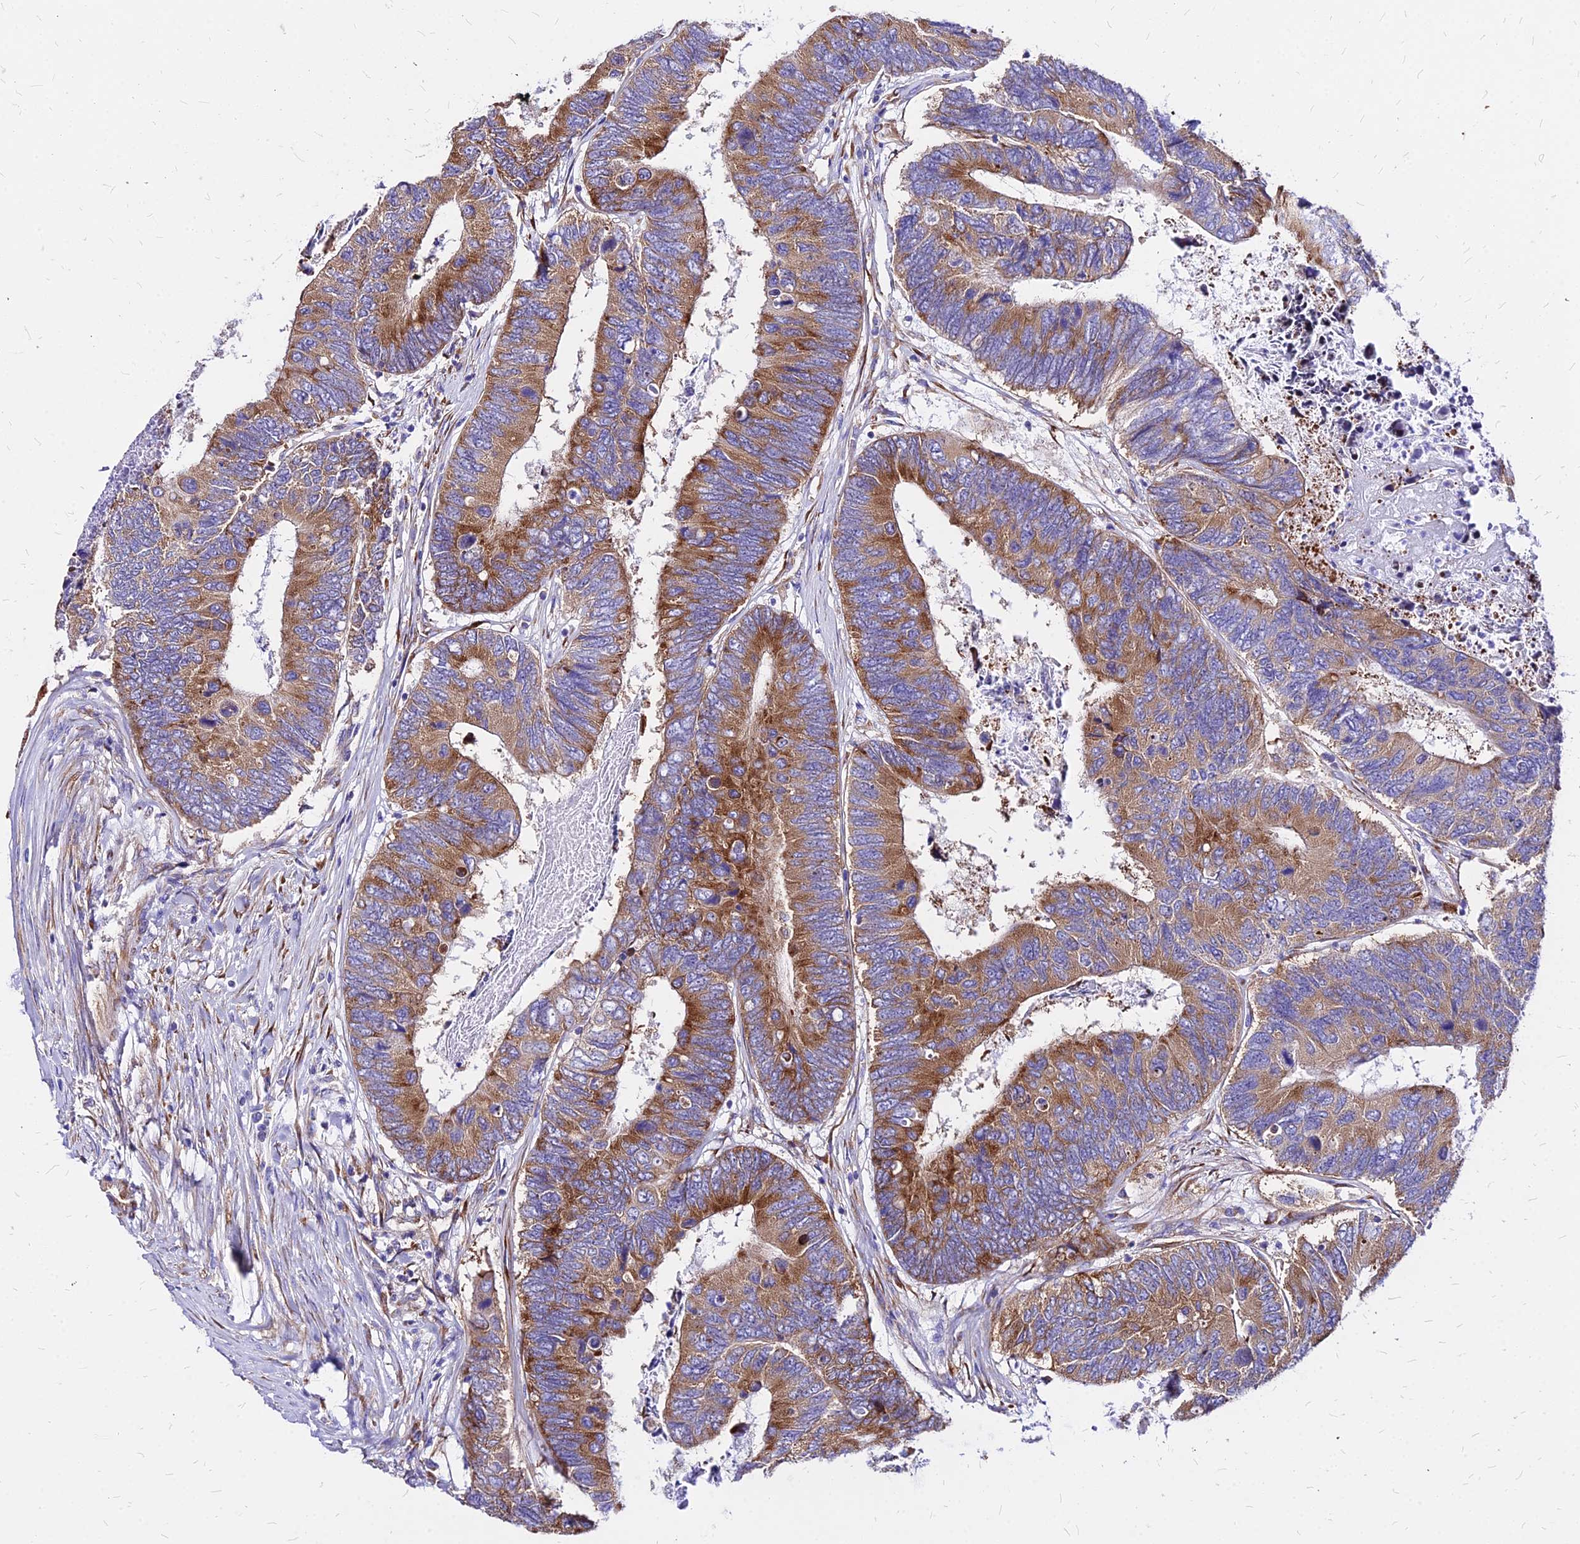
{"staining": {"intensity": "moderate", "quantity": ">75%", "location": "cytoplasmic/membranous"}, "tissue": "colorectal cancer", "cell_type": "Tumor cells", "image_type": "cancer", "snomed": [{"axis": "morphology", "description": "Adenocarcinoma, NOS"}, {"axis": "topography", "description": "Colon"}], "caption": "An immunohistochemistry micrograph of neoplastic tissue is shown. Protein staining in brown shows moderate cytoplasmic/membranous positivity in adenocarcinoma (colorectal) within tumor cells.", "gene": "RPL19", "patient": {"sex": "female", "age": 67}}